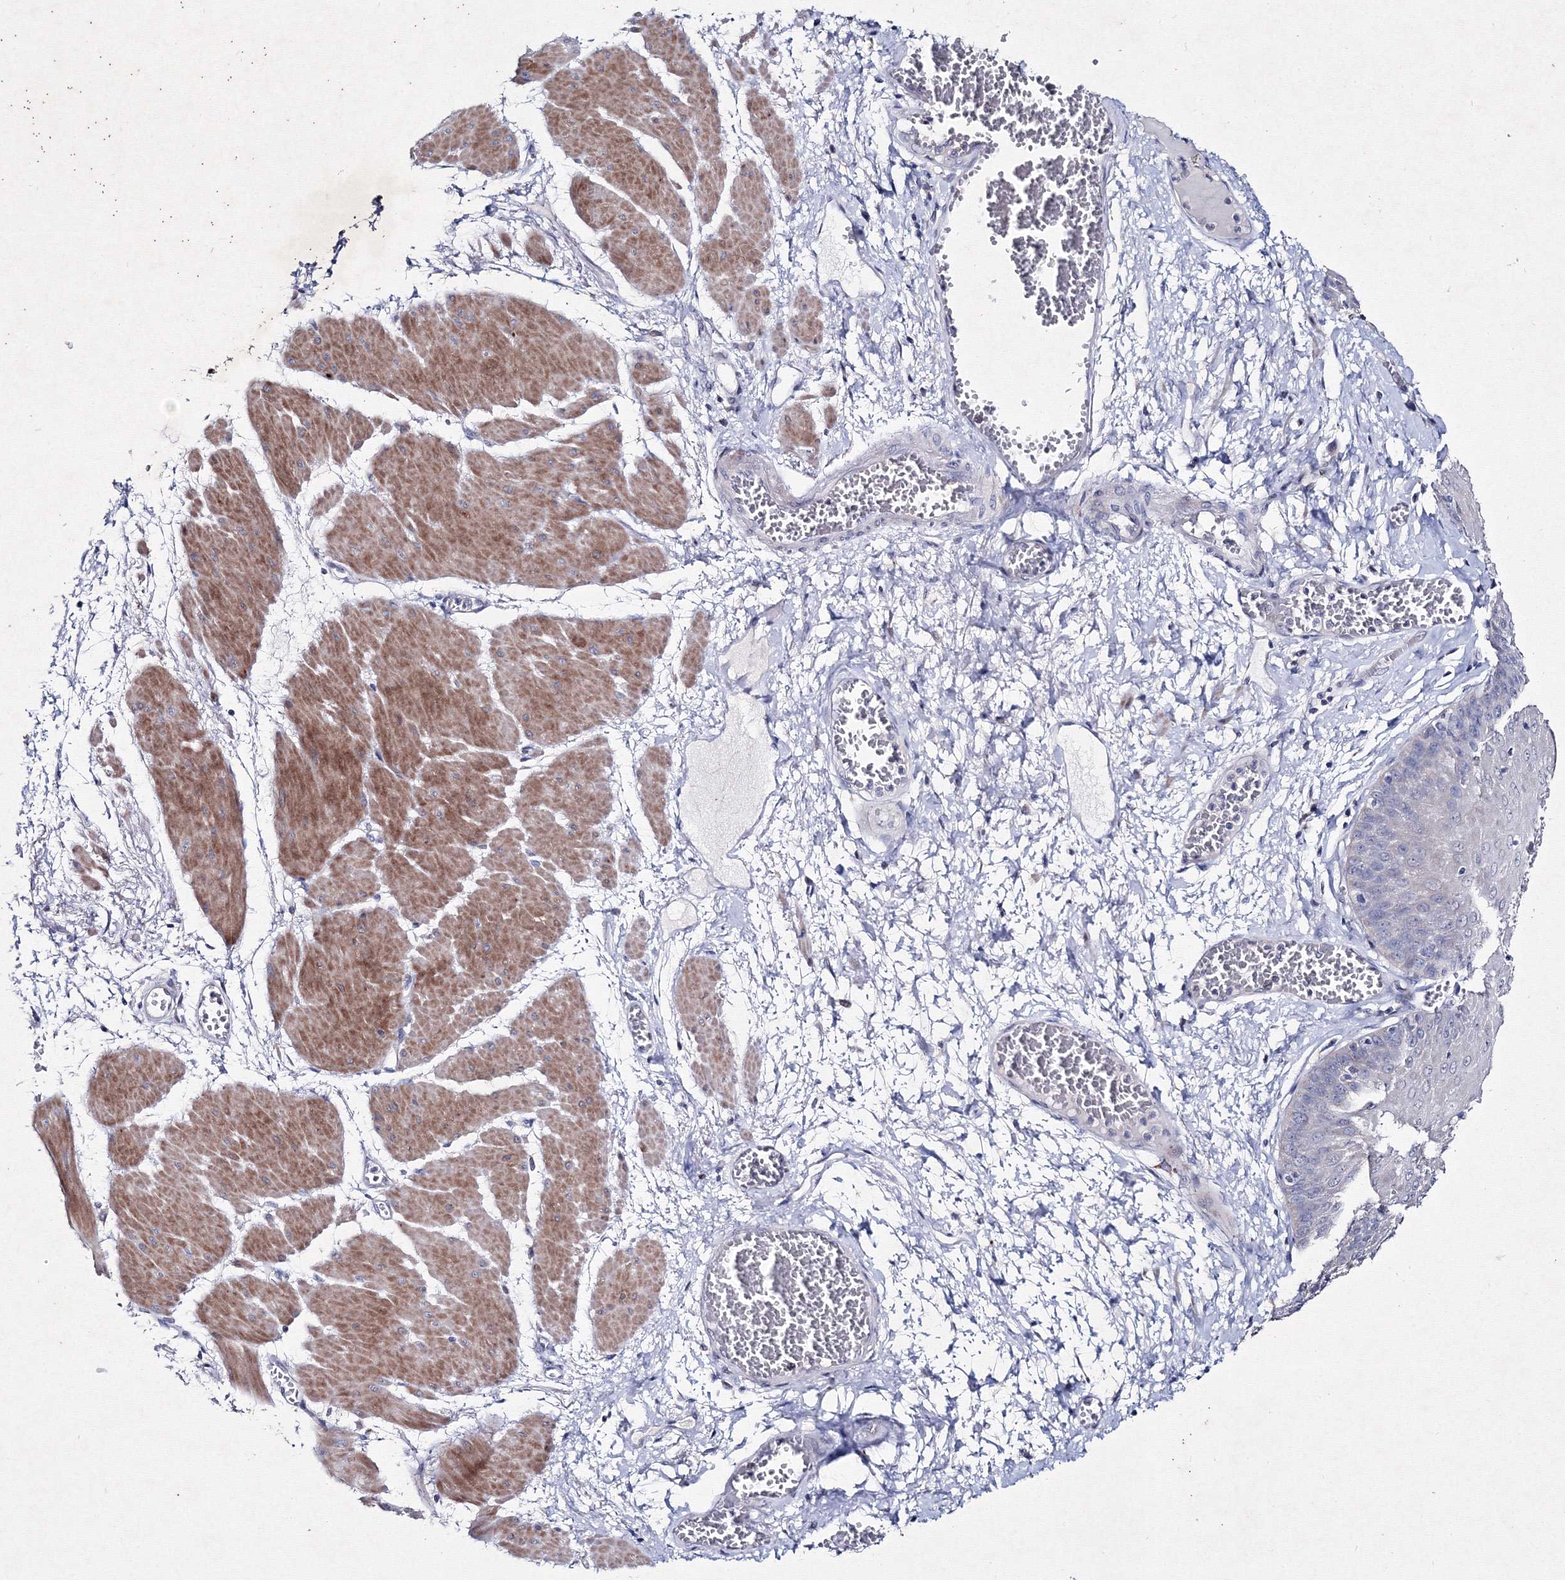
{"staining": {"intensity": "moderate", "quantity": "<25%", "location": "nuclear"}, "tissue": "esophagus", "cell_type": "Squamous epithelial cells", "image_type": "normal", "snomed": [{"axis": "morphology", "description": "Normal tissue, NOS"}, {"axis": "topography", "description": "Esophagus"}], "caption": "Approximately <25% of squamous epithelial cells in unremarkable esophagus demonstrate moderate nuclear protein staining as visualized by brown immunohistochemical staining.", "gene": "SMIM29", "patient": {"sex": "male", "age": 60}}